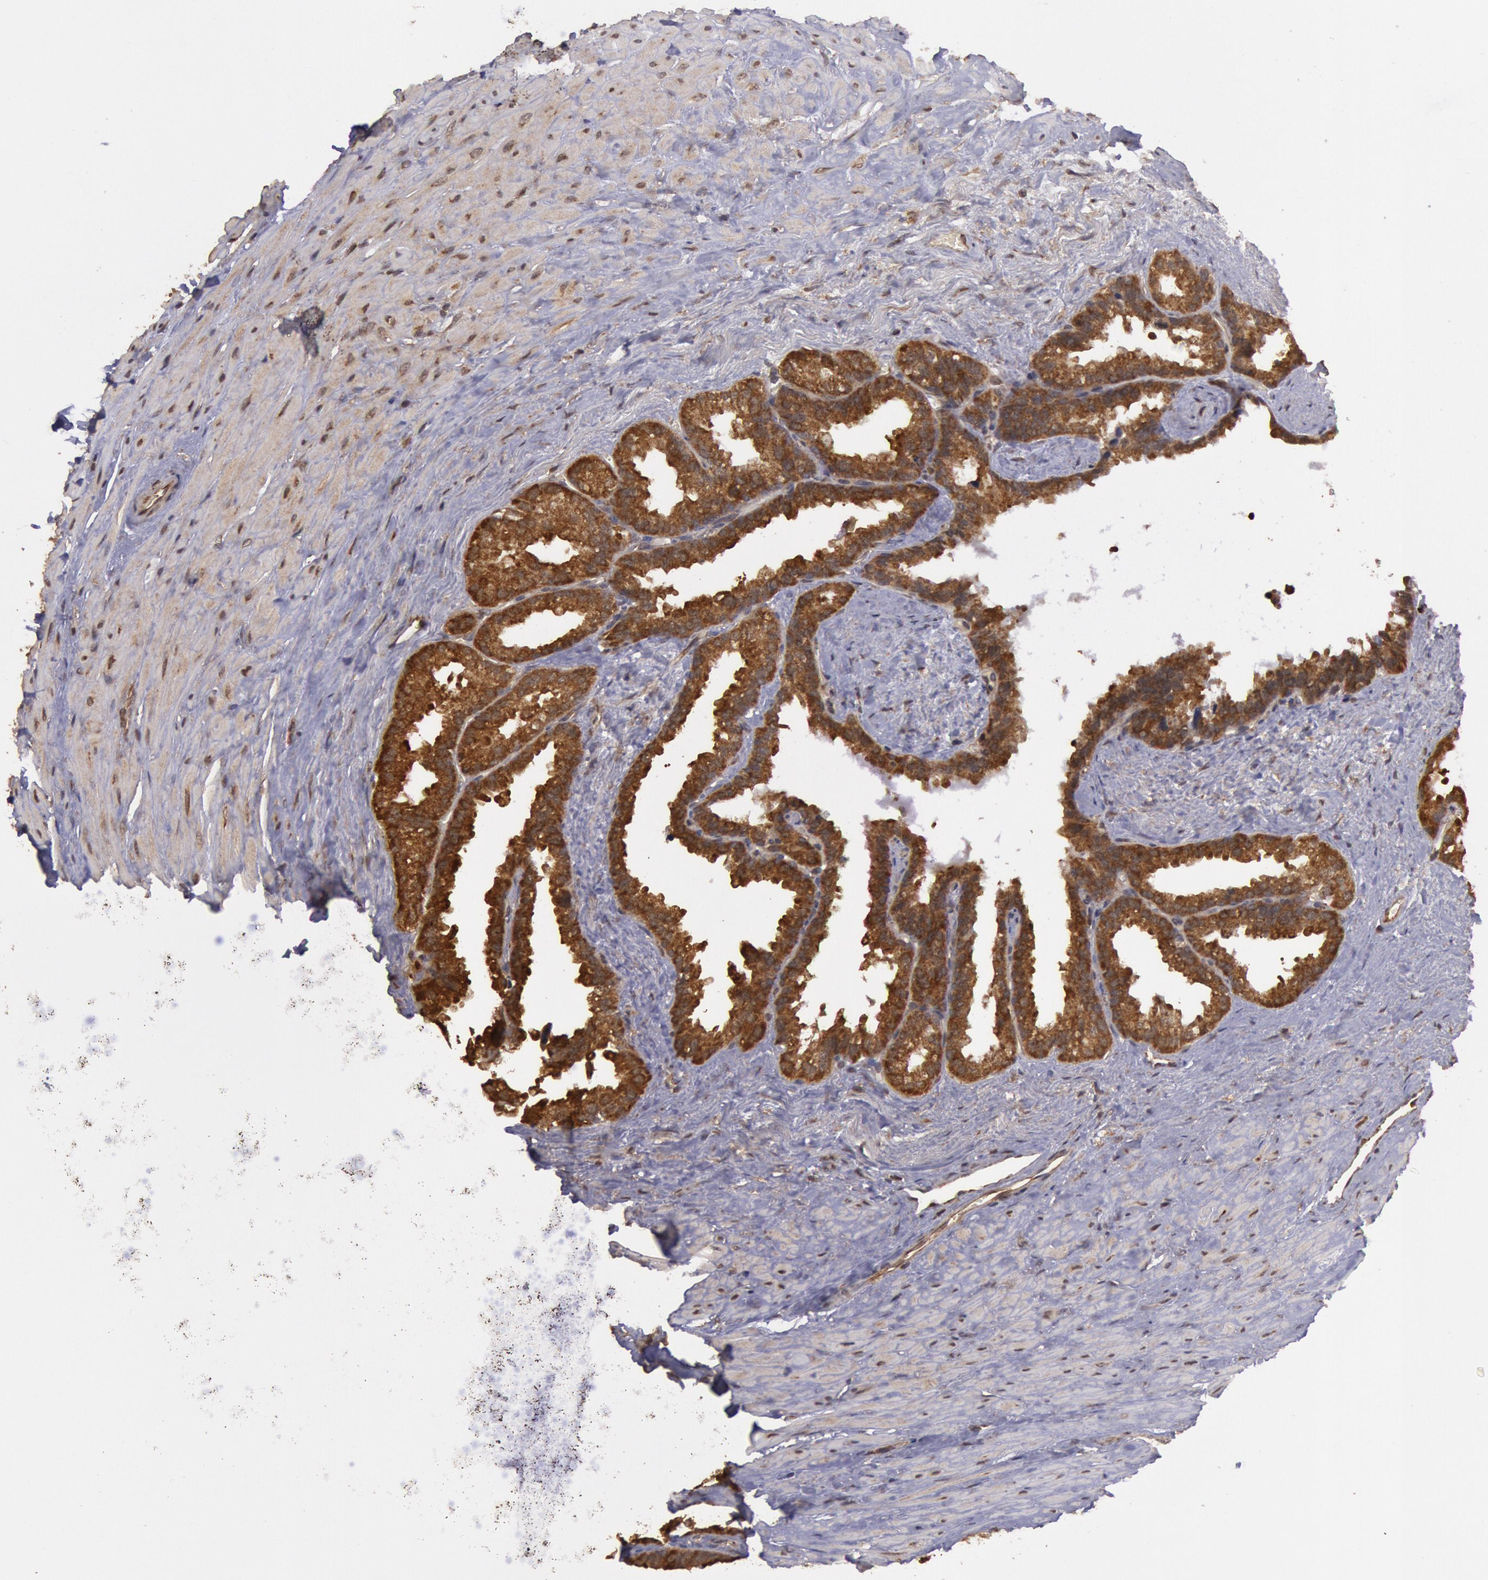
{"staining": {"intensity": "strong", "quantity": ">75%", "location": "cytoplasmic/membranous"}, "tissue": "seminal vesicle", "cell_type": "Glandular cells", "image_type": "normal", "snomed": [{"axis": "morphology", "description": "Normal tissue, NOS"}, {"axis": "topography", "description": "Prostate"}, {"axis": "topography", "description": "Seminal veicle"}], "caption": "Glandular cells demonstrate strong cytoplasmic/membranous positivity in approximately >75% of cells in benign seminal vesicle. Nuclei are stained in blue.", "gene": "USP14", "patient": {"sex": "male", "age": 63}}